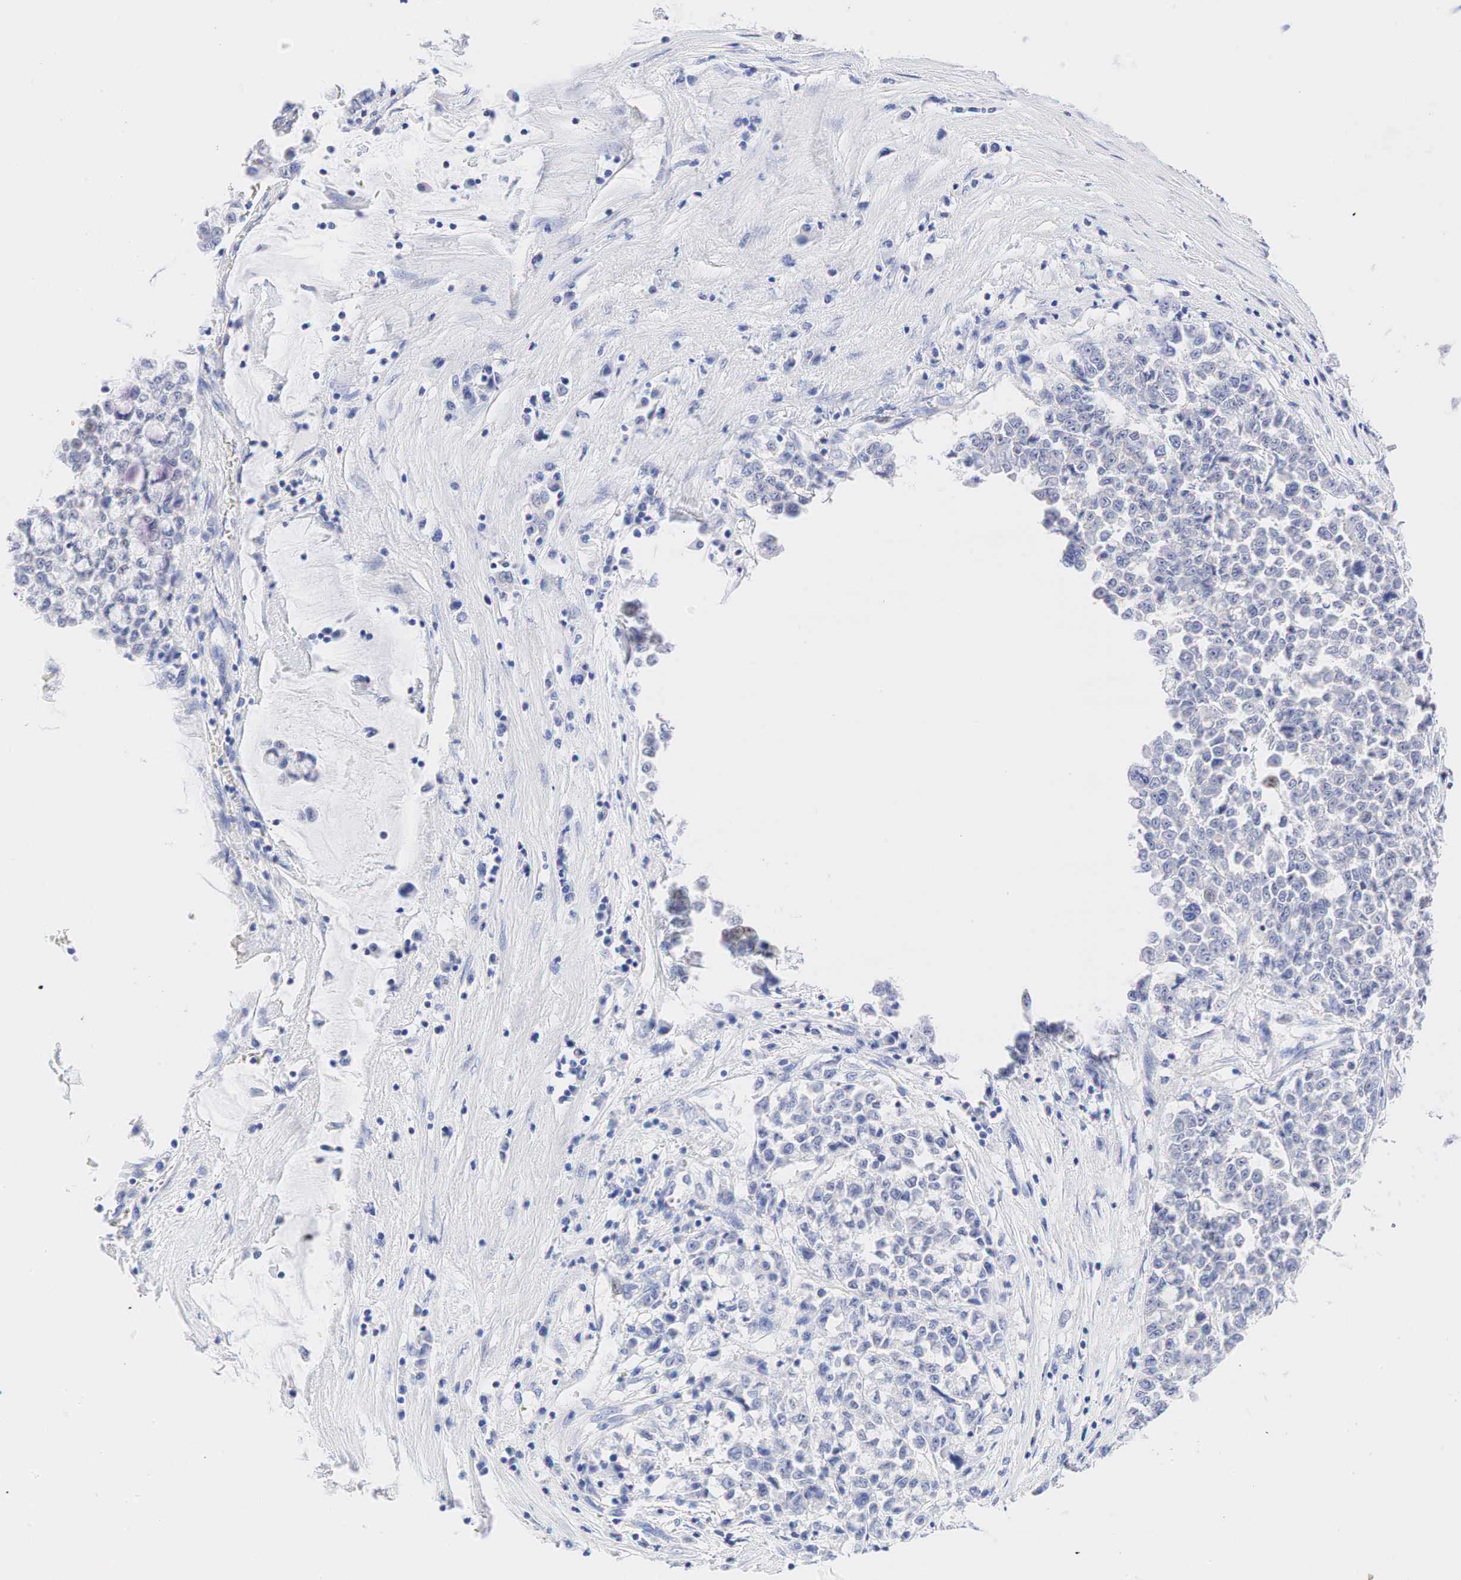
{"staining": {"intensity": "negative", "quantity": "none", "location": "none"}, "tissue": "liver cancer", "cell_type": "Tumor cells", "image_type": "cancer", "snomed": [{"axis": "morphology", "description": "Carcinoma, metastatic, NOS"}, {"axis": "topography", "description": "Liver"}], "caption": "This photomicrograph is of liver cancer (metastatic carcinoma) stained with immunohistochemistry to label a protein in brown with the nuclei are counter-stained blue. There is no expression in tumor cells.", "gene": "AR", "patient": {"sex": "female", "age": 58}}